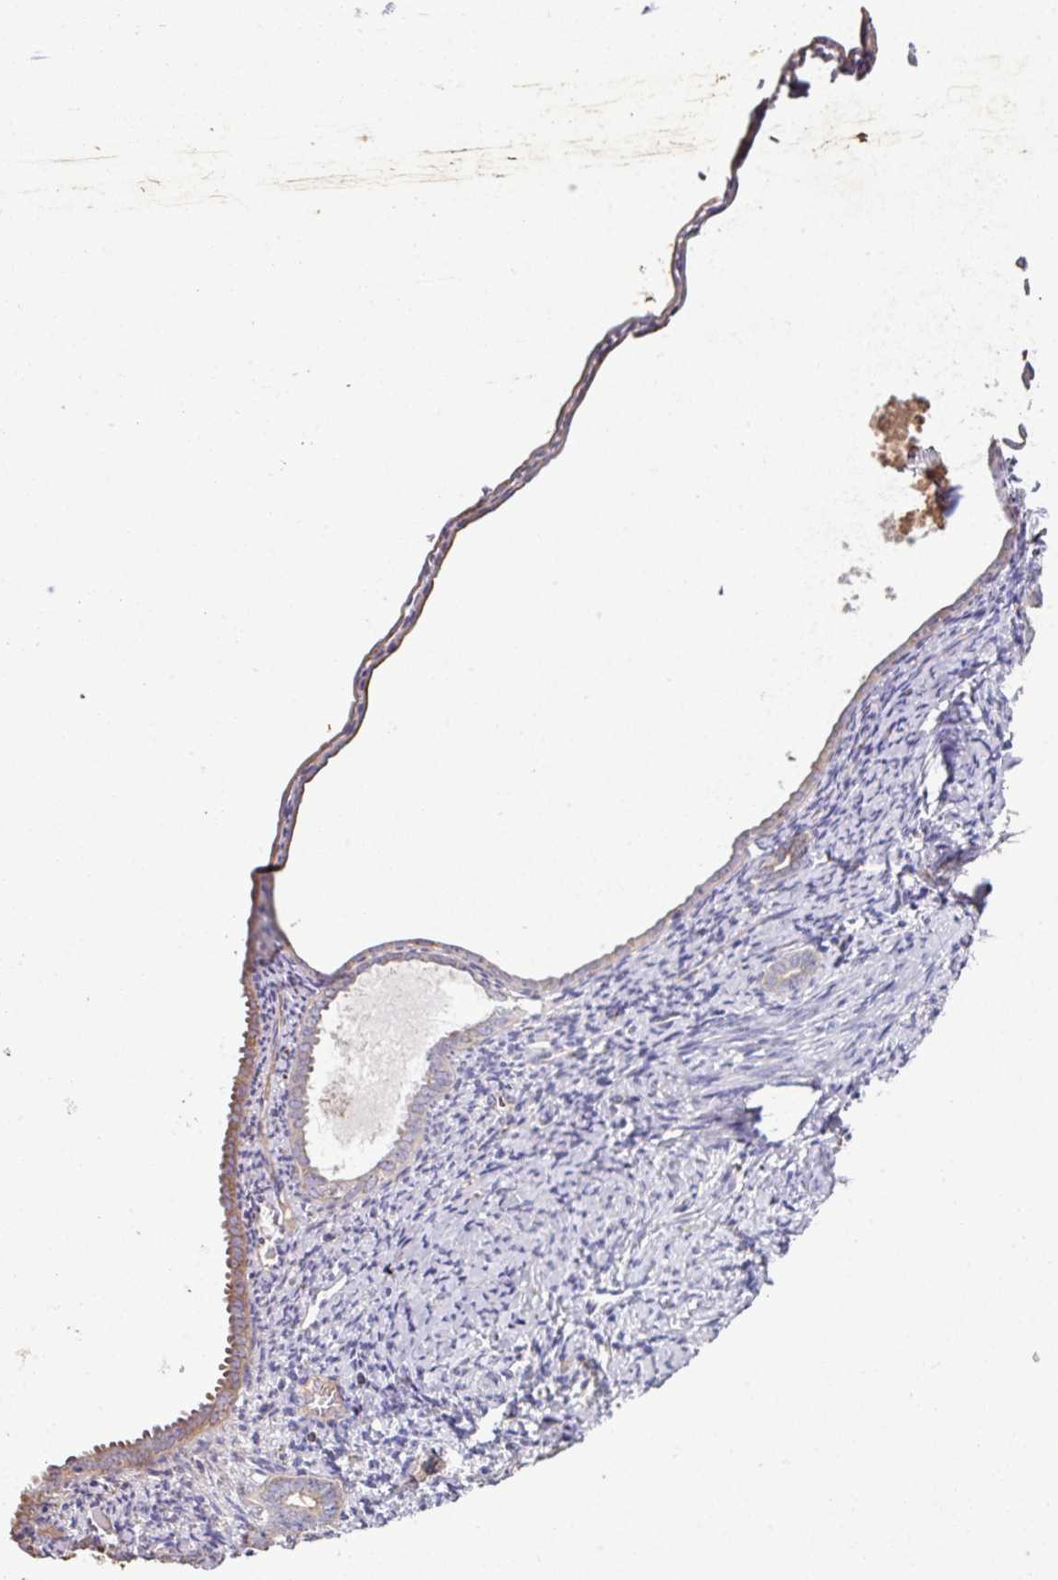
{"staining": {"intensity": "negative", "quantity": "none", "location": "none"}, "tissue": "endometrium", "cell_type": "Cells in endometrial stroma", "image_type": "normal", "snomed": [{"axis": "morphology", "description": "Normal tissue, NOS"}, {"axis": "topography", "description": "Endometrium"}], "caption": "The histopathology image exhibits no staining of cells in endometrial stroma in unremarkable endometrium.", "gene": "ENSG00000260170", "patient": {"sex": "female", "age": 63}}